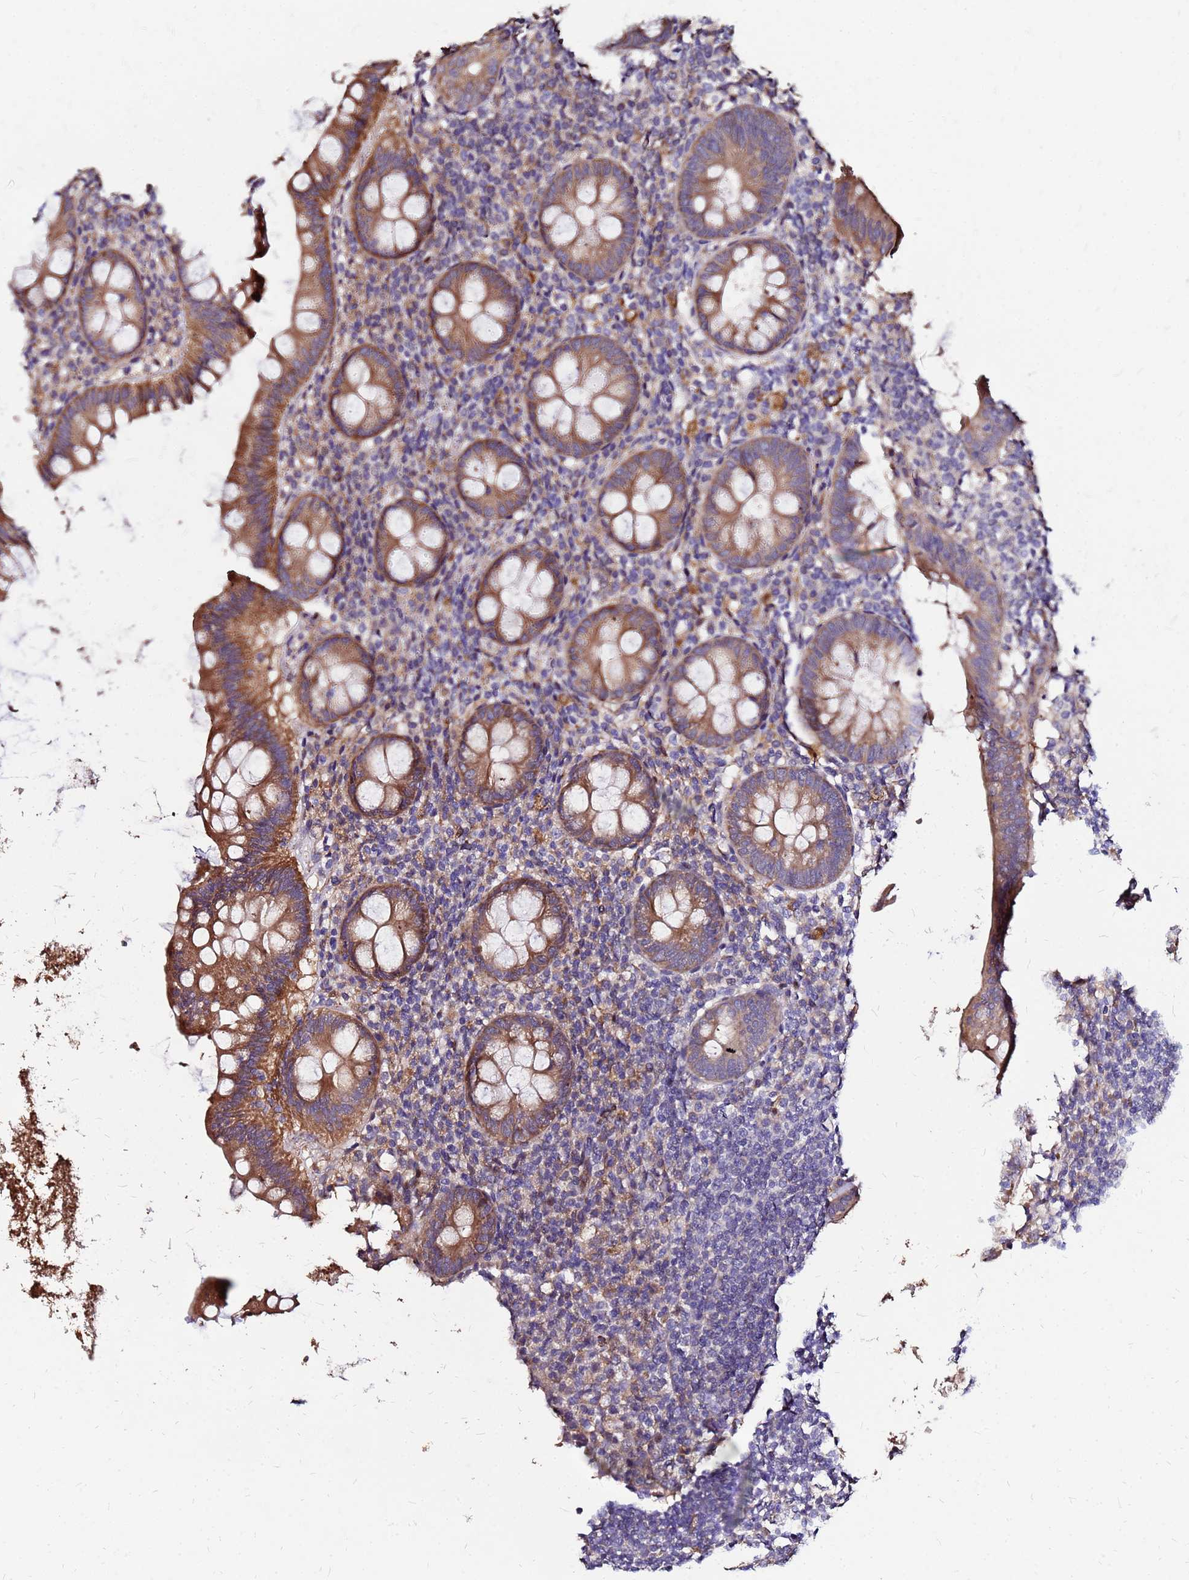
{"staining": {"intensity": "moderate", "quantity": ">75%", "location": "cytoplasmic/membranous"}, "tissue": "appendix", "cell_type": "Glandular cells", "image_type": "normal", "snomed": [{"axis": "morphology", "description": "Normal tissue, NOS"}, {"axis": "topography", "description": "Appendix"}], "caption": "IHC (DAB (3,3'-diaminobenzidine)) staining of normal appendix demonstrates moderate cytoplasmic/membranous protein positivity in about >75% of glandular cells.", "gene": "ARHGEF35", "patient": {"sex": "female", "age": 51}}